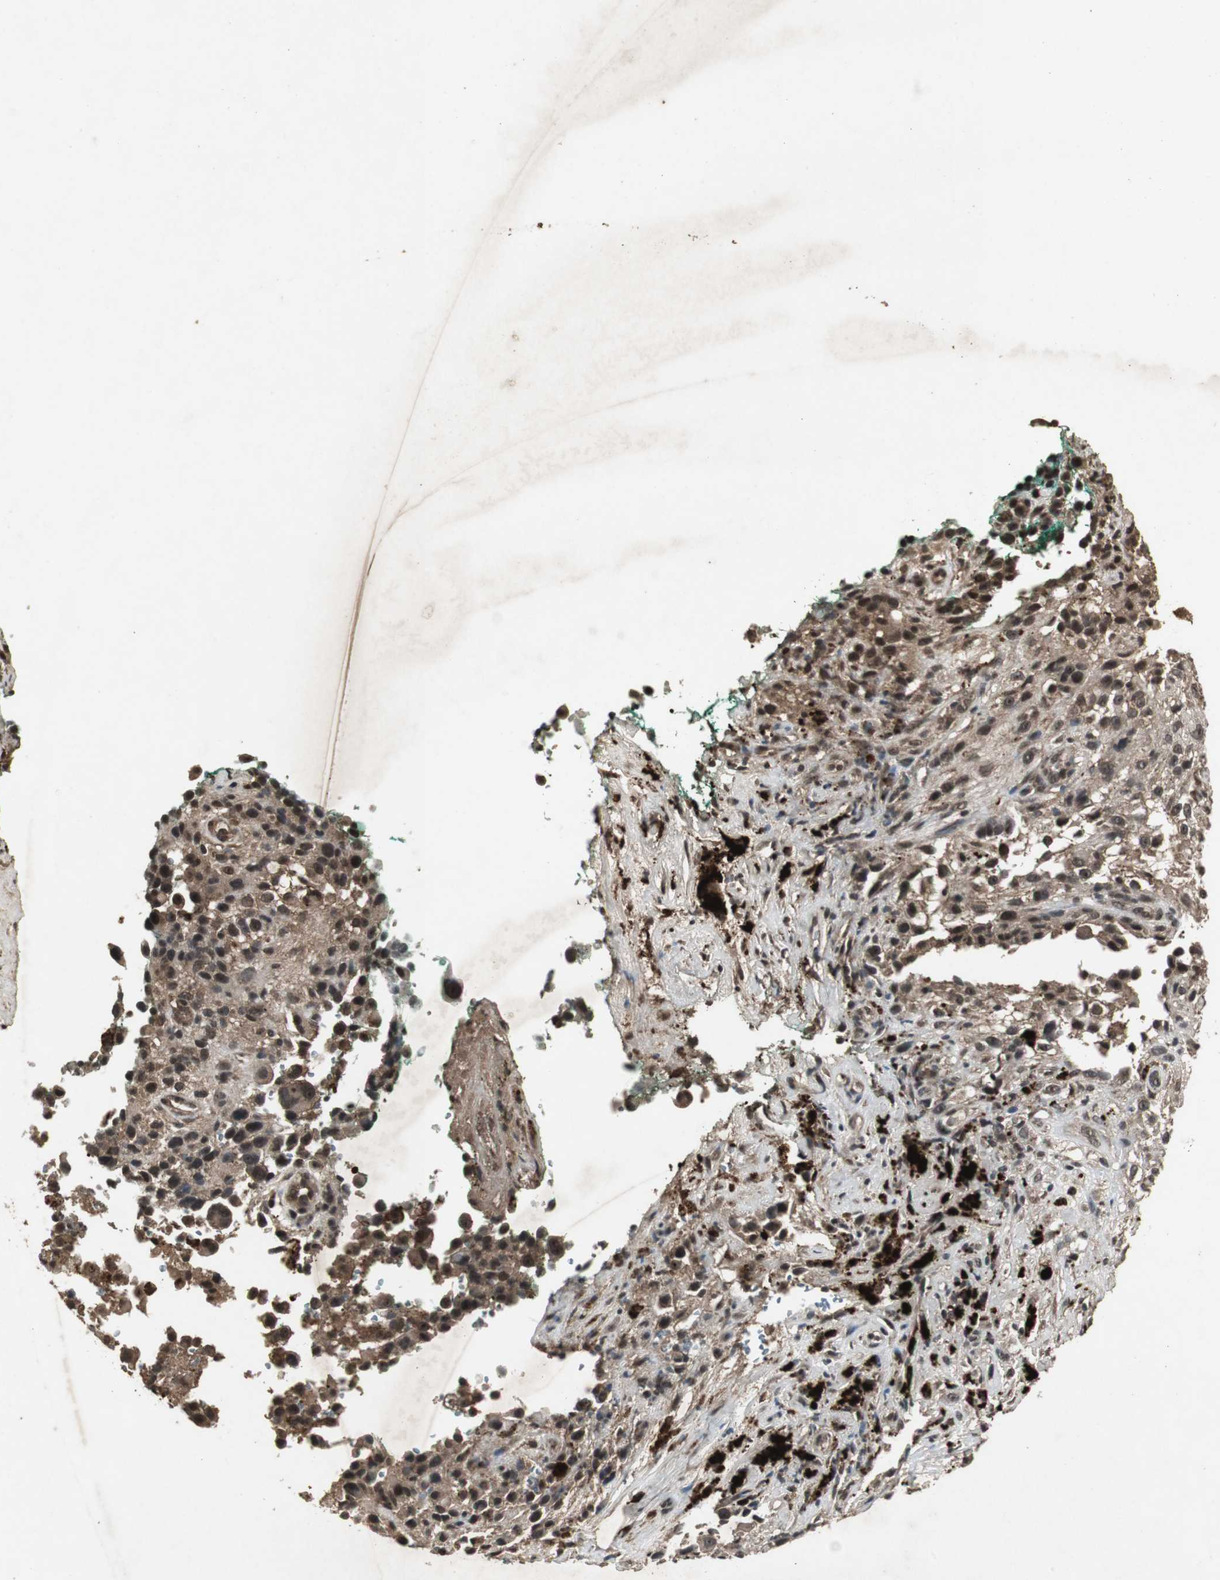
{"staining": {"intensity": "moderate", "quantity": "25%-75%", "location": "cytoplasmic/membranous,nuclear"}, "tissue": "melanoma", "cell_type": "Tumor cells", "image_type": "cancer", "snomed": [{"axis": "morphology", "description": "Necrosis, NOS"}, {"axis": "morphology", "description": "Malignant melanoma, NOS"}, {"axis": "topography", "description": "Skin"}], "caption": "Immunohistochemical staining of melanoma shows medium levels of moderate cytoplasmic/membranous and nuclear protein staining in approximately 25%-75% of tumor cells.", "gene": "EMX1", "patient": {"sex": "female", "age": 87}}